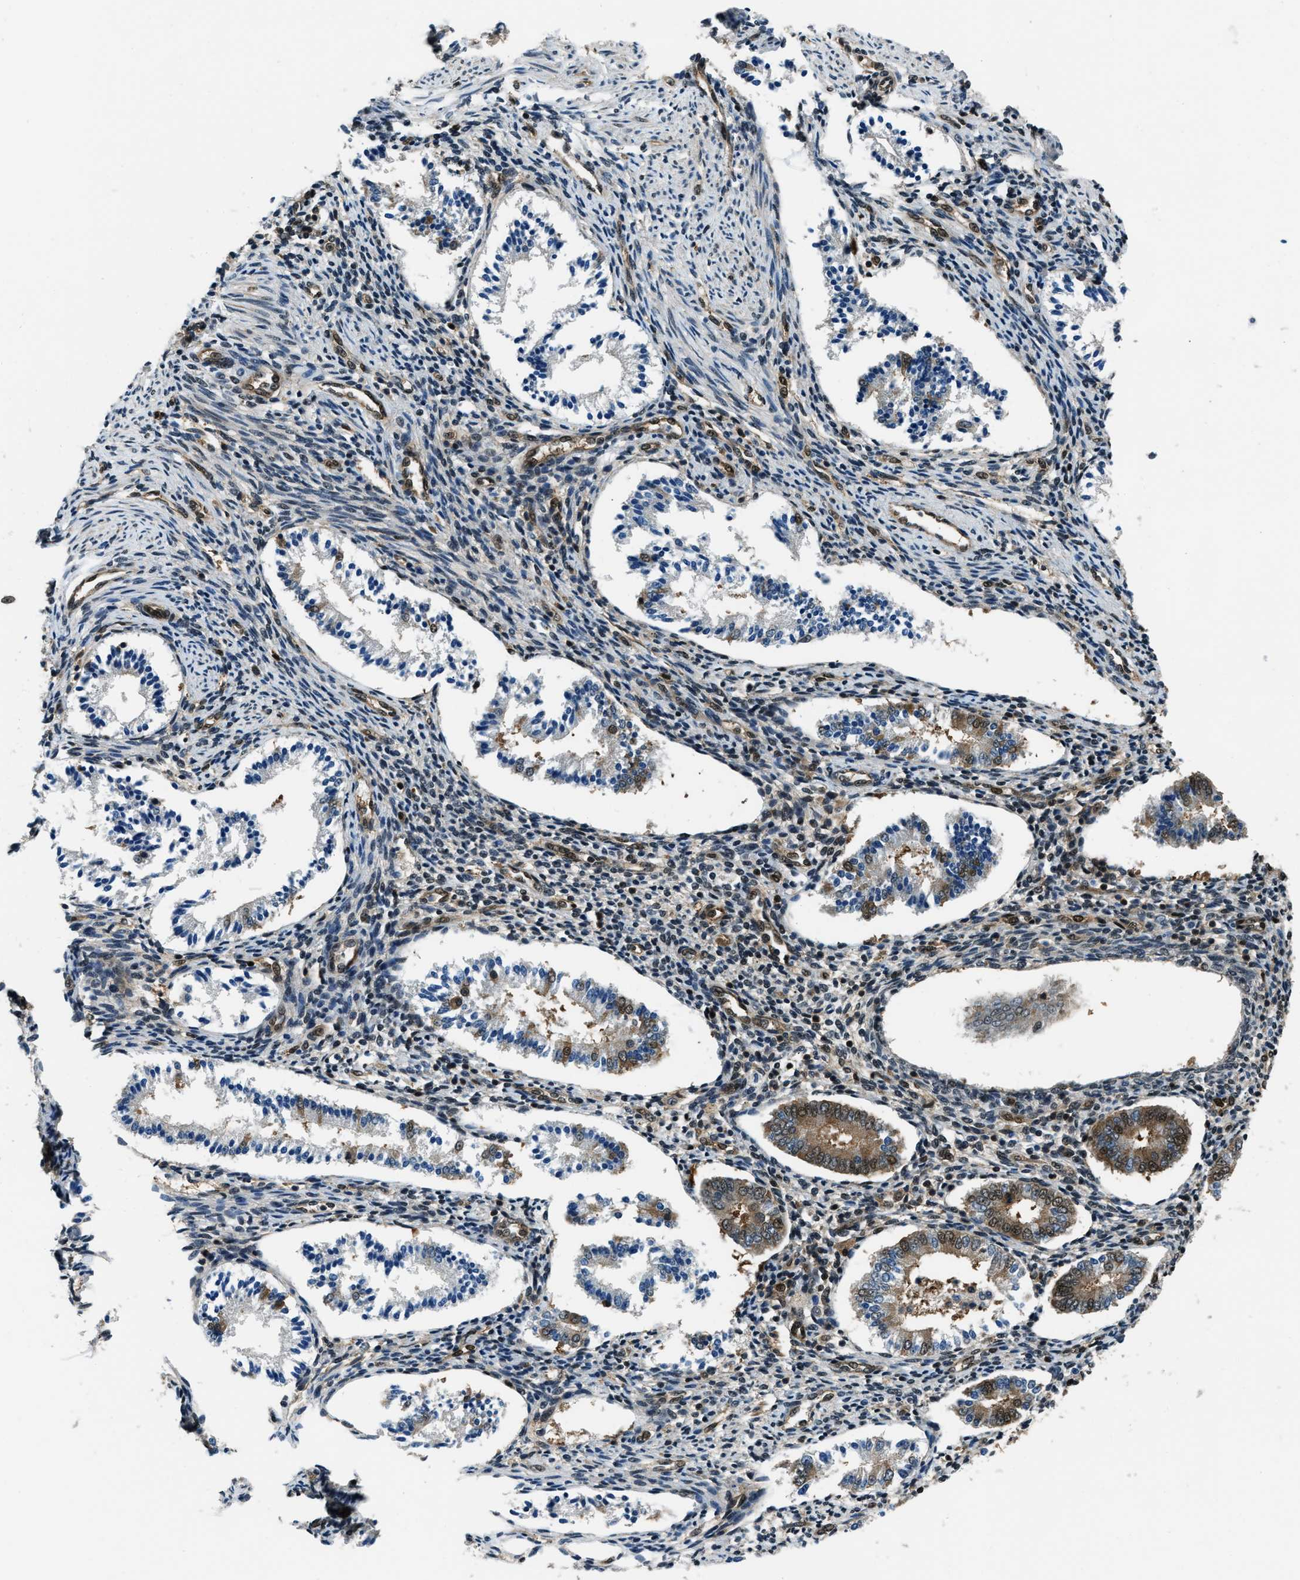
{"staining": {"intensity": "strong", "quantity": "25%-75%", "location": "cytoplasmic/membranous,nuclear"}, "tissue": "endometrium", "cell_type": "Cells in endometrial stroma", "image_type": "normal", "snomed": [{"axis": "morphology", "description": "Normal tissue, NOS"}, {"axis": "topography", "description": "Endometrium"}], "caption": "A histopathology image showing strong cytoplasmic/membranous,nuclear expression in approximately 25%-75% of cells in endometrial stroma in normal endometrium, as visualized by brown immunohistochemical staining.", "gene": "NUDCD3", "patient": {"sex": "female", "age": 42}}